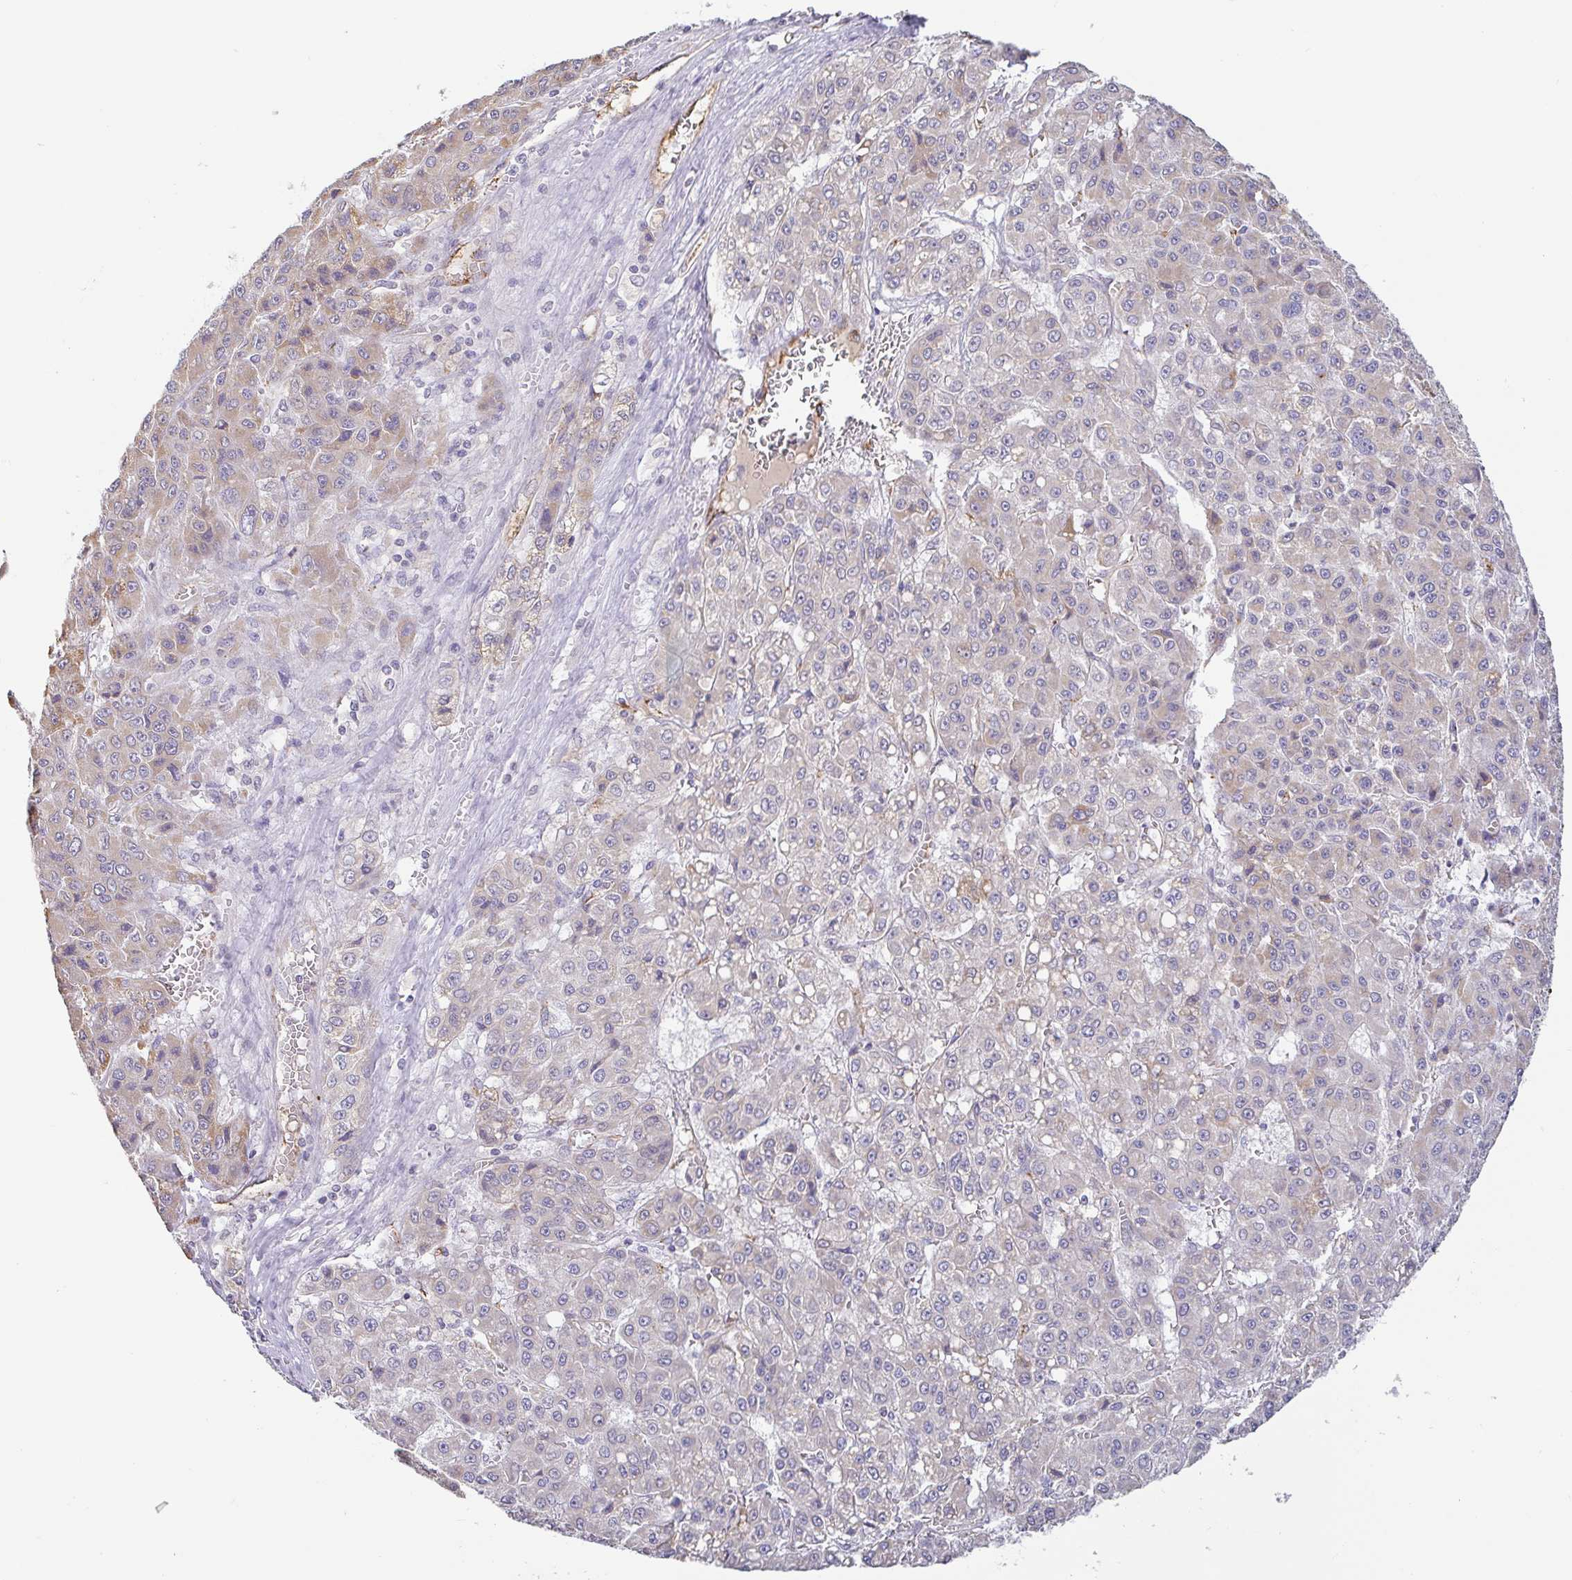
{"staining": {"intensity": "weak", "quantity": "25%-75%", "location": "cytoplasmic/membranous"}, "tissue": "liver cancer", "cell_type": "Tumor cells", "image_type": "cancer", "snomed": [{"axis": "morphology", "description": "Carcinoma, Hepatocellular, NOS"}, {"axis": "topography", "description": "Liver"}], "caption": "Brown immunohistochemical staining in hepatocellular carcinoma (liver) shows weak cytoplasmic/membranous staining in about 25%-75% of tumor cells.", "gene": "PLCD4", "patient": {"sex": "male", "age": 70}}